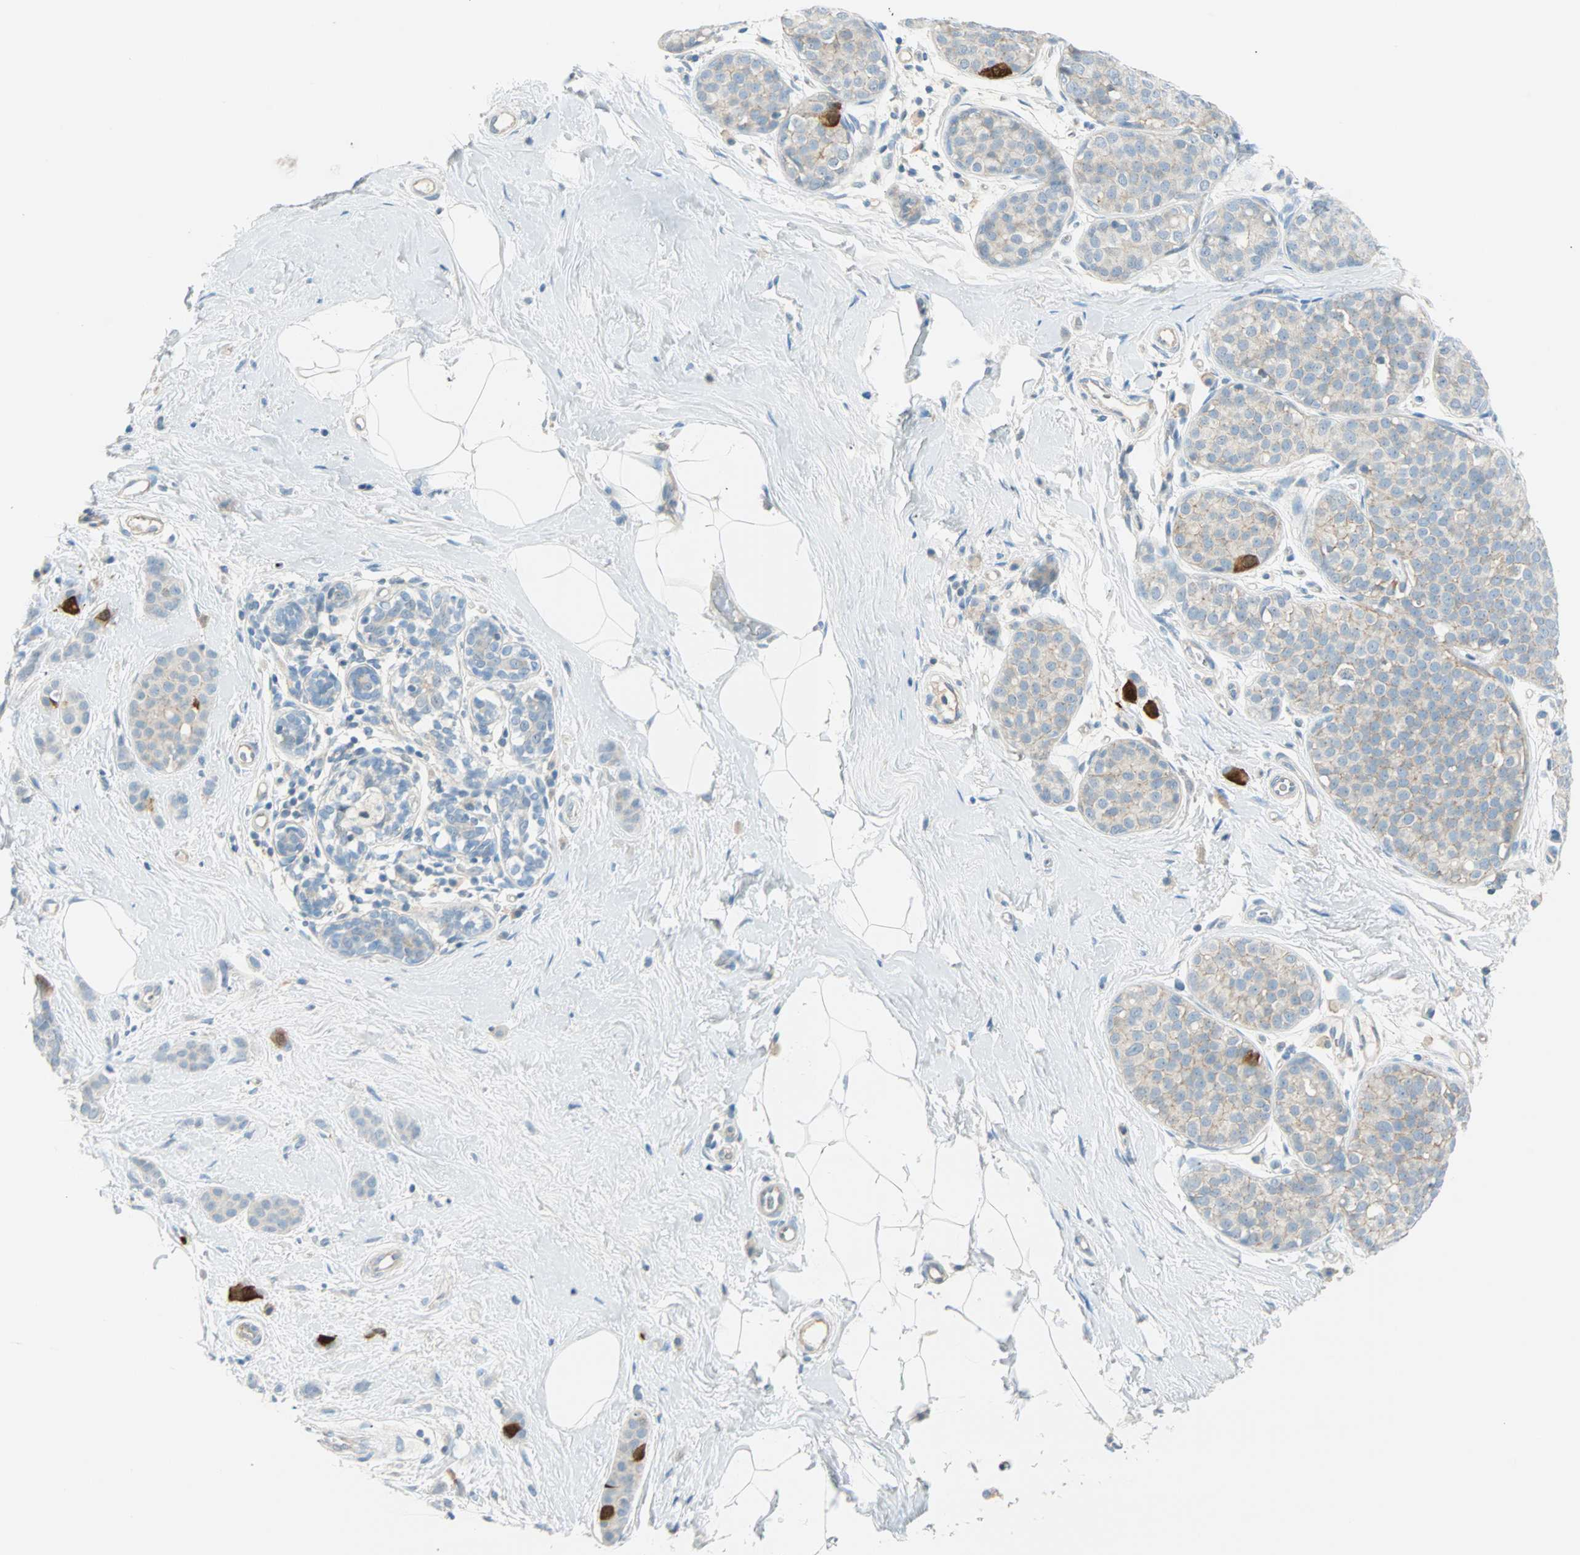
{"staining": {"intensity": "strong", "quantity": "<25%", "location": "cytoplasmic/membranous,nuclear"}, "tissue": "breast cancer", "cell_type": "Tumor cells", "image_type": "cancer", "snomed": [{"axis": "morphology", "description": "Lobular carcinoma, in situ"}, {"axis": "morphology", "description": "Lobular carcinoma"}, {"axis": "topography", "description": "Breast"}], "caption": "Human breast cancer (lobular carcinoma) stained with a brown dye demonstrates strong cytoplasmic/membranous and nuclear positive positivity in approximately <25% of tumor cells.", "gene": "PTTG1", "patient": {"sex": "female", "age": 41}}